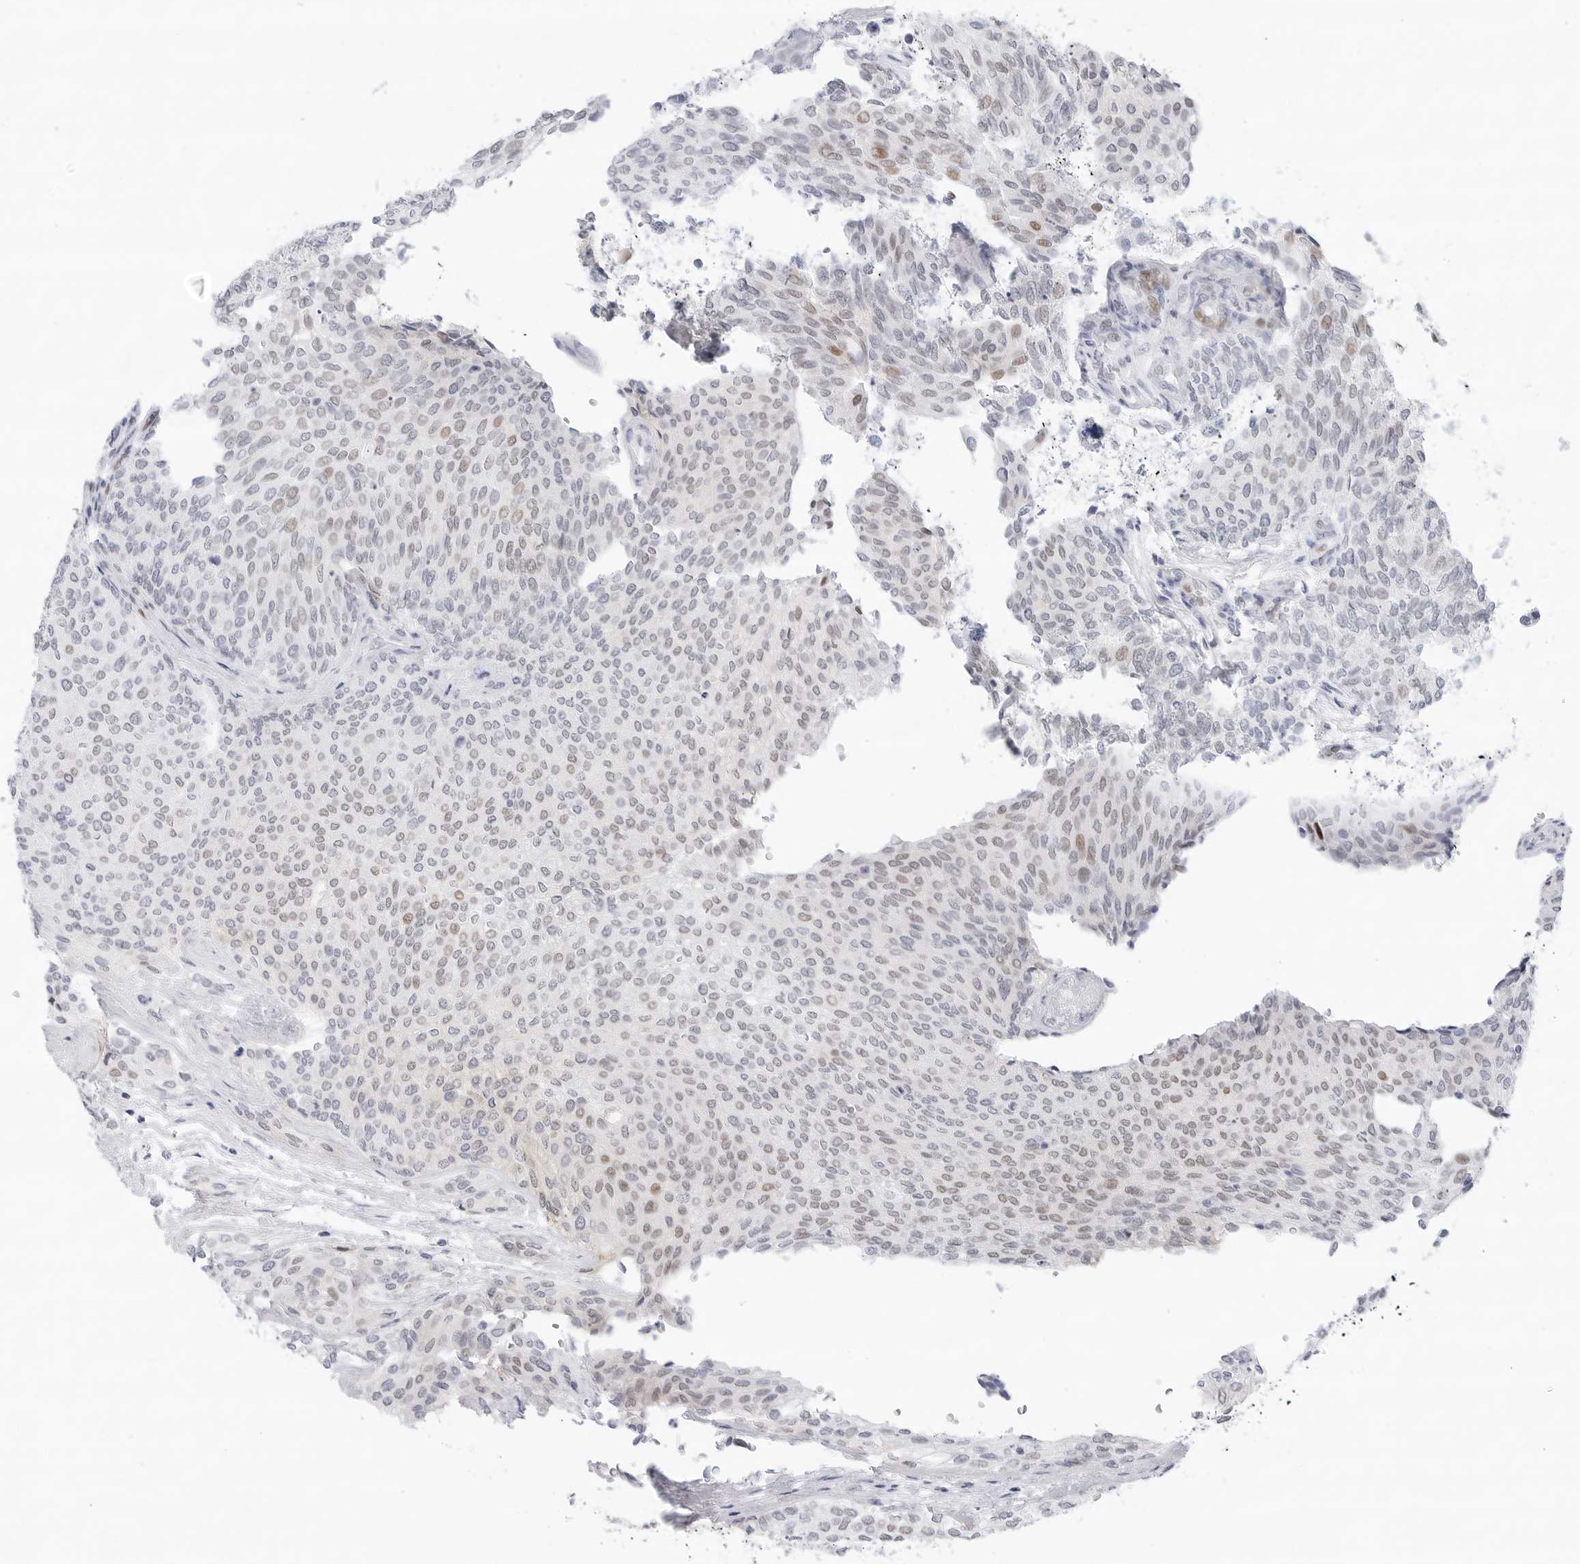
{"staining": {"intensity": "weak", "quantity": "<25%", "location": "nuclear"}, "tissue": "urothelial cancer", "cell_type": "Tumor cells", "image_type": "cancer", "snomed": [{"axis": "morphology", "description": "Urothelial carcinoma, Low grade"}, {"axis": "topography", "description": "Urinary bladder"}], "caption": "IHC histopathology image of urothelial carcinoma (low-grade) stained for a protein (brown), which shows no expression in tumor cells. (DAB (3,3'-diaminobenzidine) immunohistochemistry with hematoxylin counter stain).", "gene": "SLC19A1", "patient": {"sex": "female", "age": 79}}